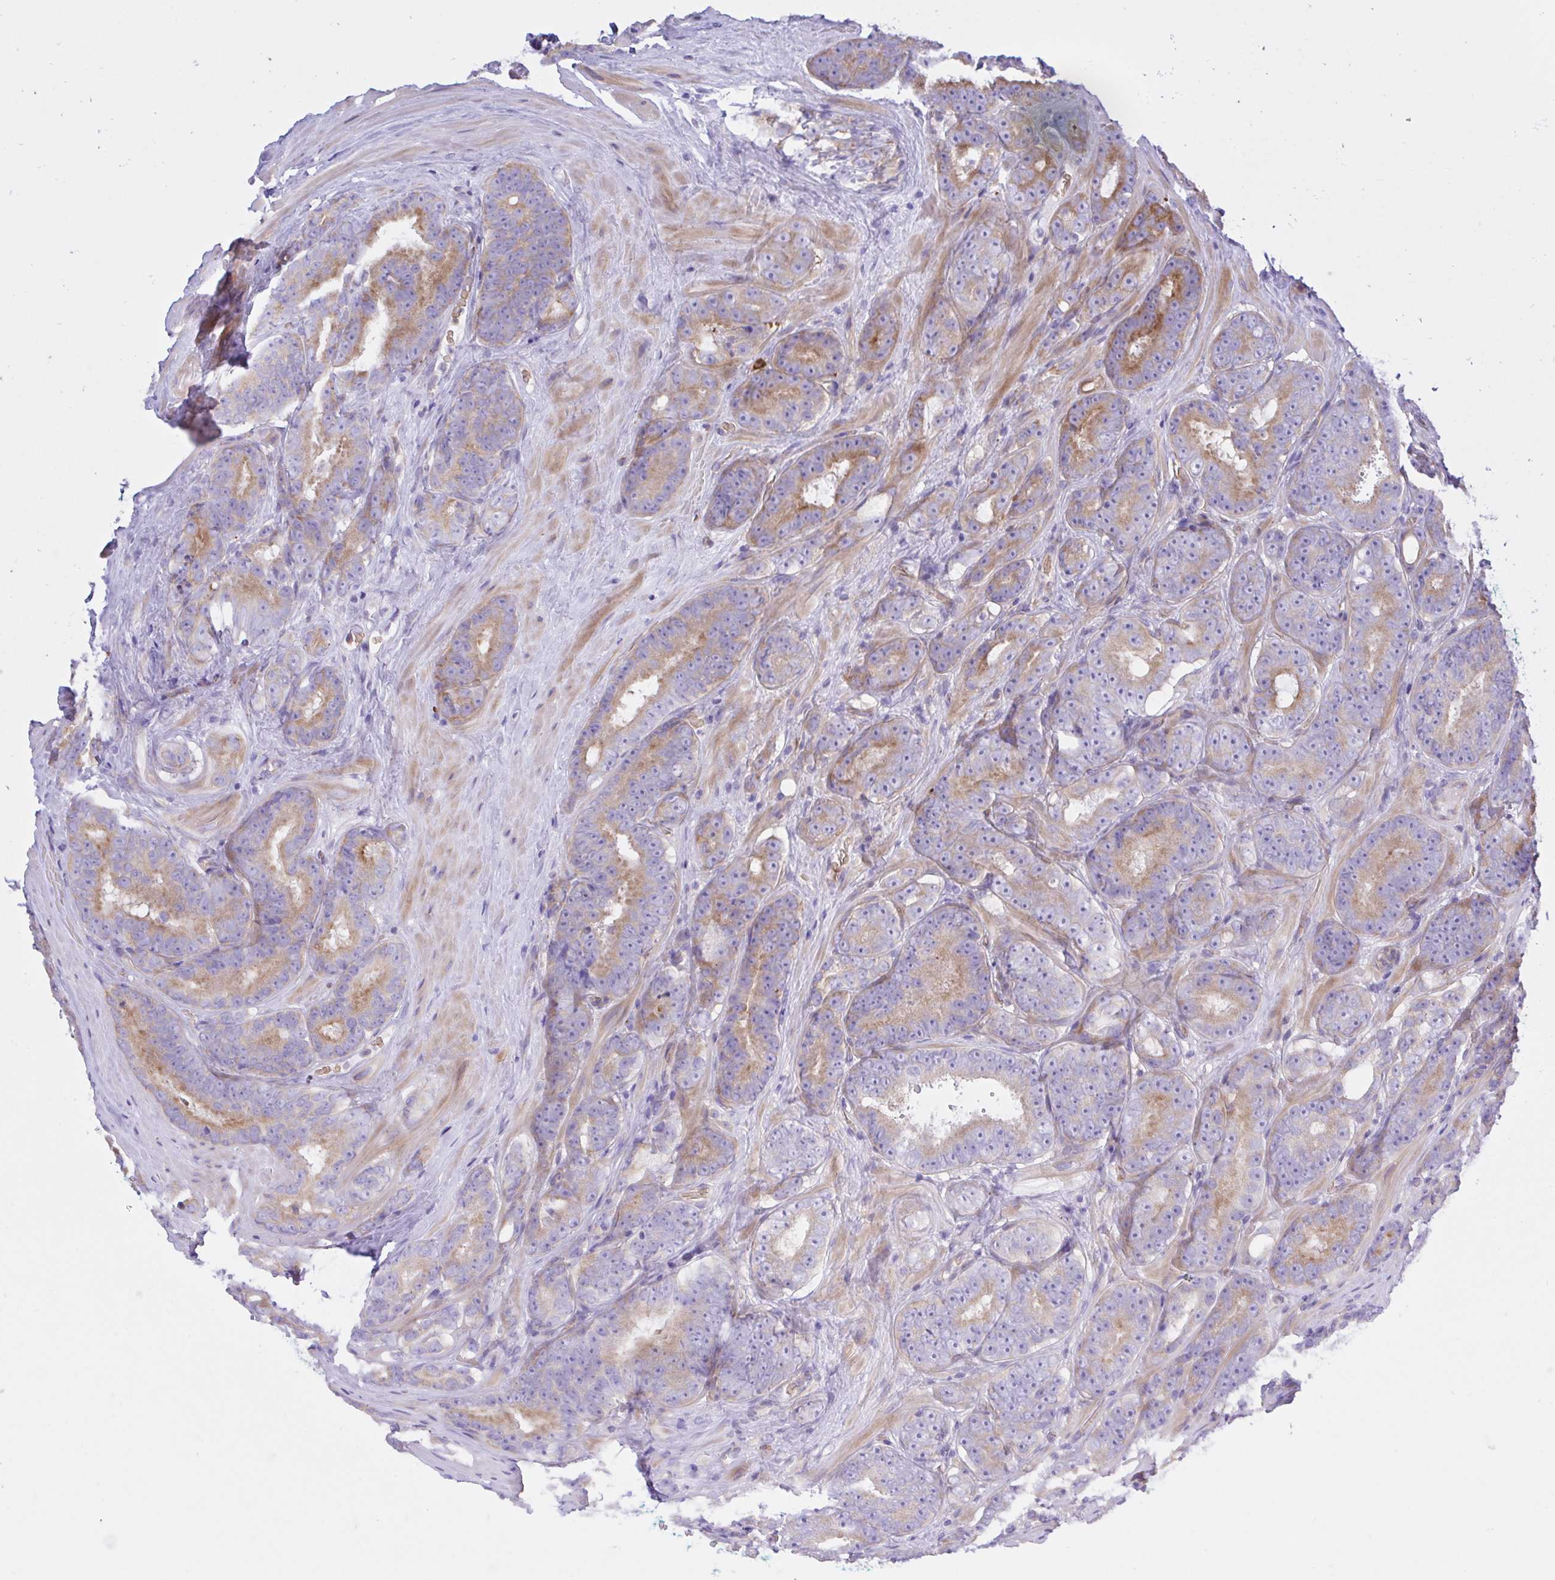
{"staining": {"intensity": "moderate", "quantity": "25%-75%", "location": "cytoplasmic/membranous"}, "tissue": "prostate cancer", "cell_type": "Tumor cells", "image_type": "cancer", "snomed": [{"axis": "morphology", "description": "Adenocarcinoma, Low grade"}, {"axis": "topography", "description": "Prostate"}], "caption": "Immunohistochemistry (IHC) photomicrograph of prostate adenocarcinoma (low-grade) stained for a protein (brown), which exhibits medium levels of moderate cytoplasmic/membranous staining in approximately 25%-75% of tumor cells.", "gene": "EEF1A2", "patient": {"sex": "male", "age": 62}}